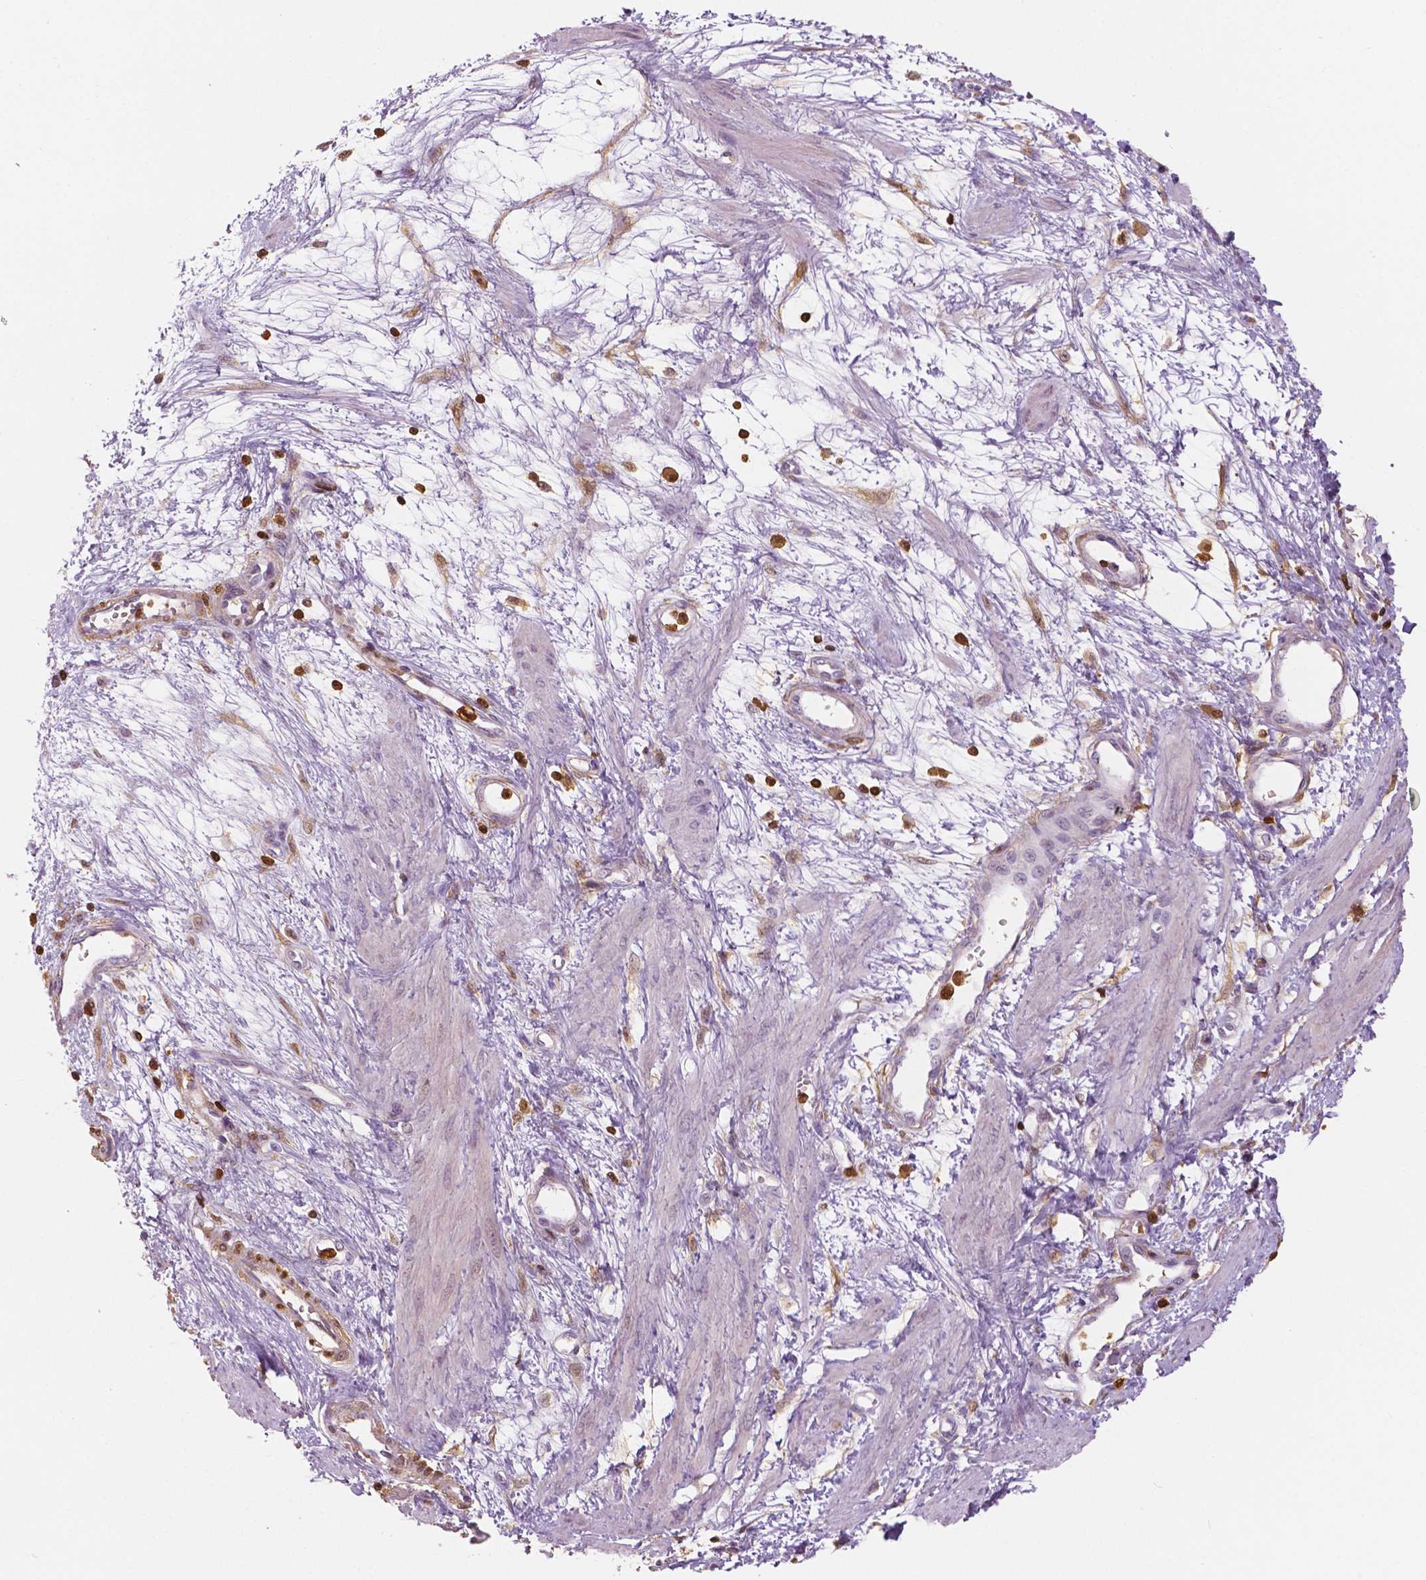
{"staining": {"intensity": "negative", "quantity": "none", "location": "none"}, "tissue": "smooth muscle", "cell_type": "Smooth muscle cells", "image_type": "normal", "snomed": [{"axis": "morphology", "description": "Normal tissue, NOS"}, {"axis": "topography", "description": "Smooth muscle"}, {"axis": "topography", "description": "Uterus"}], "caption": "Smooth muscle stained for a protein using immunohistochemistry (IHC) demonstrates no staining smooth muscle cells.", "gene": "S100A4", "patient": {"sex": "female", "age": 39}}